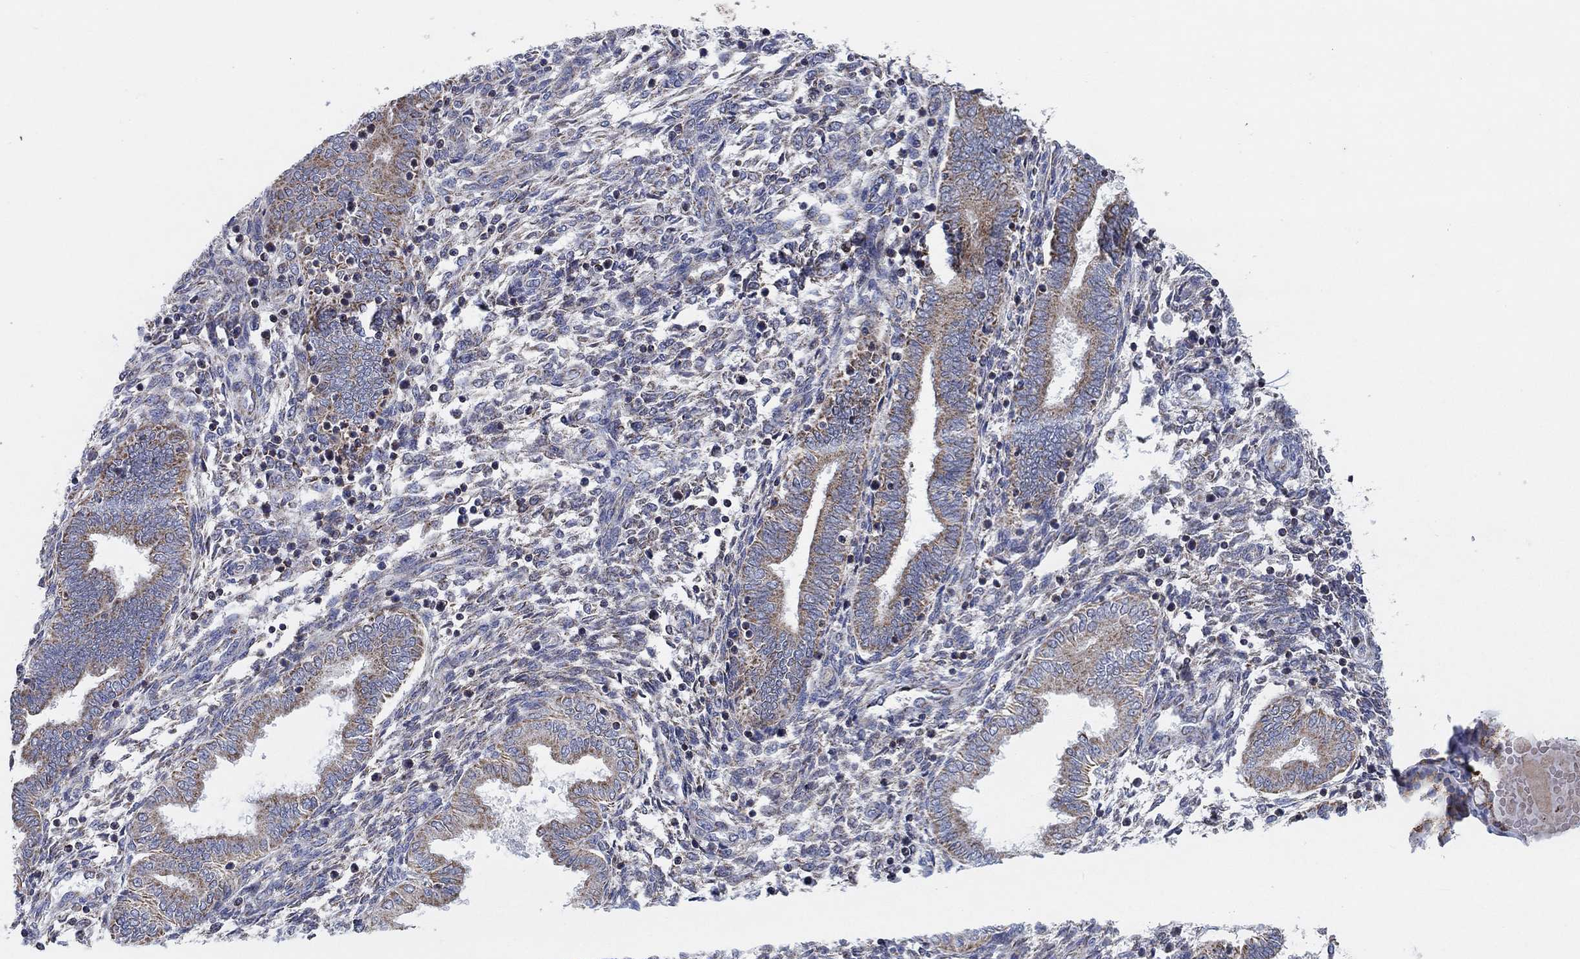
{"staining": {"intensity": "negative", "quantity": "none", "location": "none"}, "tissue": "endometrium", "cell_type": "Cells in endometrial stroma", "image_type": "normal", "snomed": [{"axis": "morphology", "description": "Normal tissue, NOS"}, {"axis": "topography", "description": "Endometrium"}], "caption": "Immunohistochemistry (IHC) histopathology image of normal endometrium: endometrium stained with DAB (3,3'-diaminobenzidine) shows no significant protein expression in cells in endometrial stroma.", "gene": "C9orf85", "patient": {"sex": "female", "age": 42}}